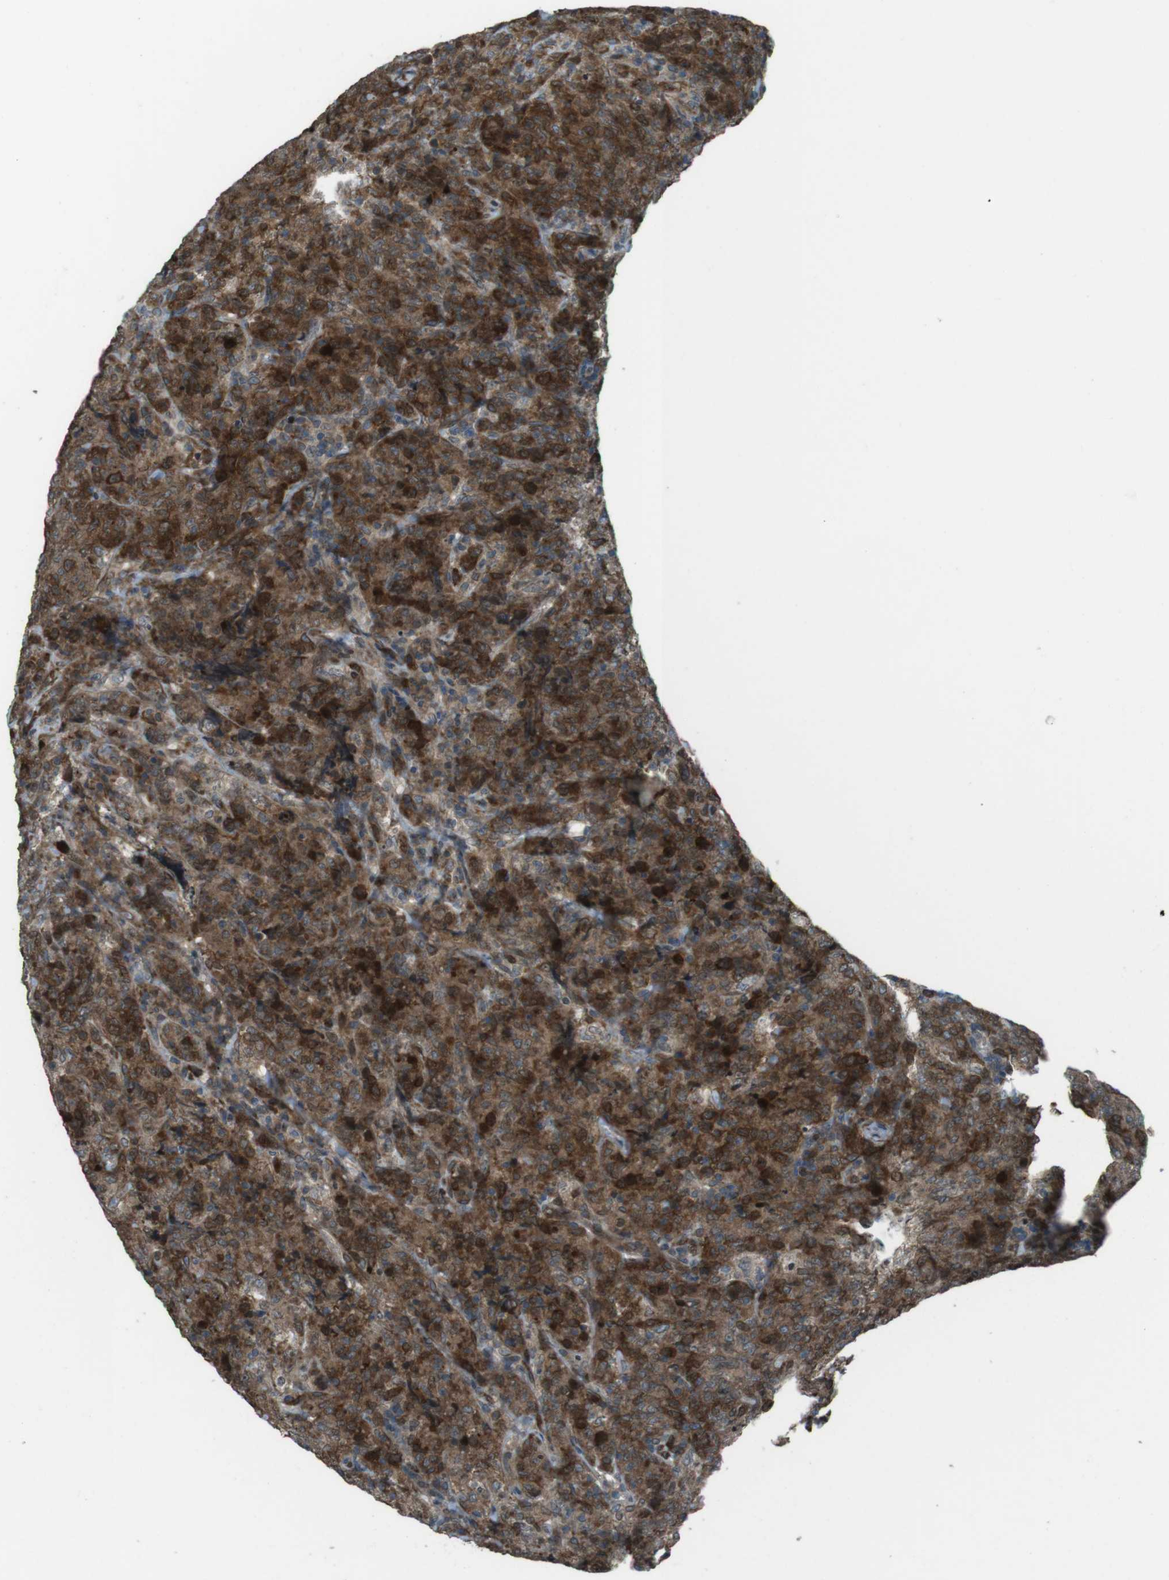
{"staining": {"intensity": "moderate", "quantity": ">75%", "location": "cytoplasmic/membranous"}, "tissue": "lymphoma", "cell_type": "Tumor cells", "image_type": "cancer", "snomed": [{"axis": "morphology", "description": "Malignant lymphoma, non-Hodgkin's type, High grade"}, {"axis": "topography", "description": "Tonsil"}], "caption": "Immunohistochemistry (IHC) of malignant lymphoma, non-Hodgkin's type (high-grade) exhibits medium levels of moderate cytoplasmic/membranous staining in about >75% of tumor cells.", "gene": "ZNF330", "patient": {"sex": "female", "age": 36}}